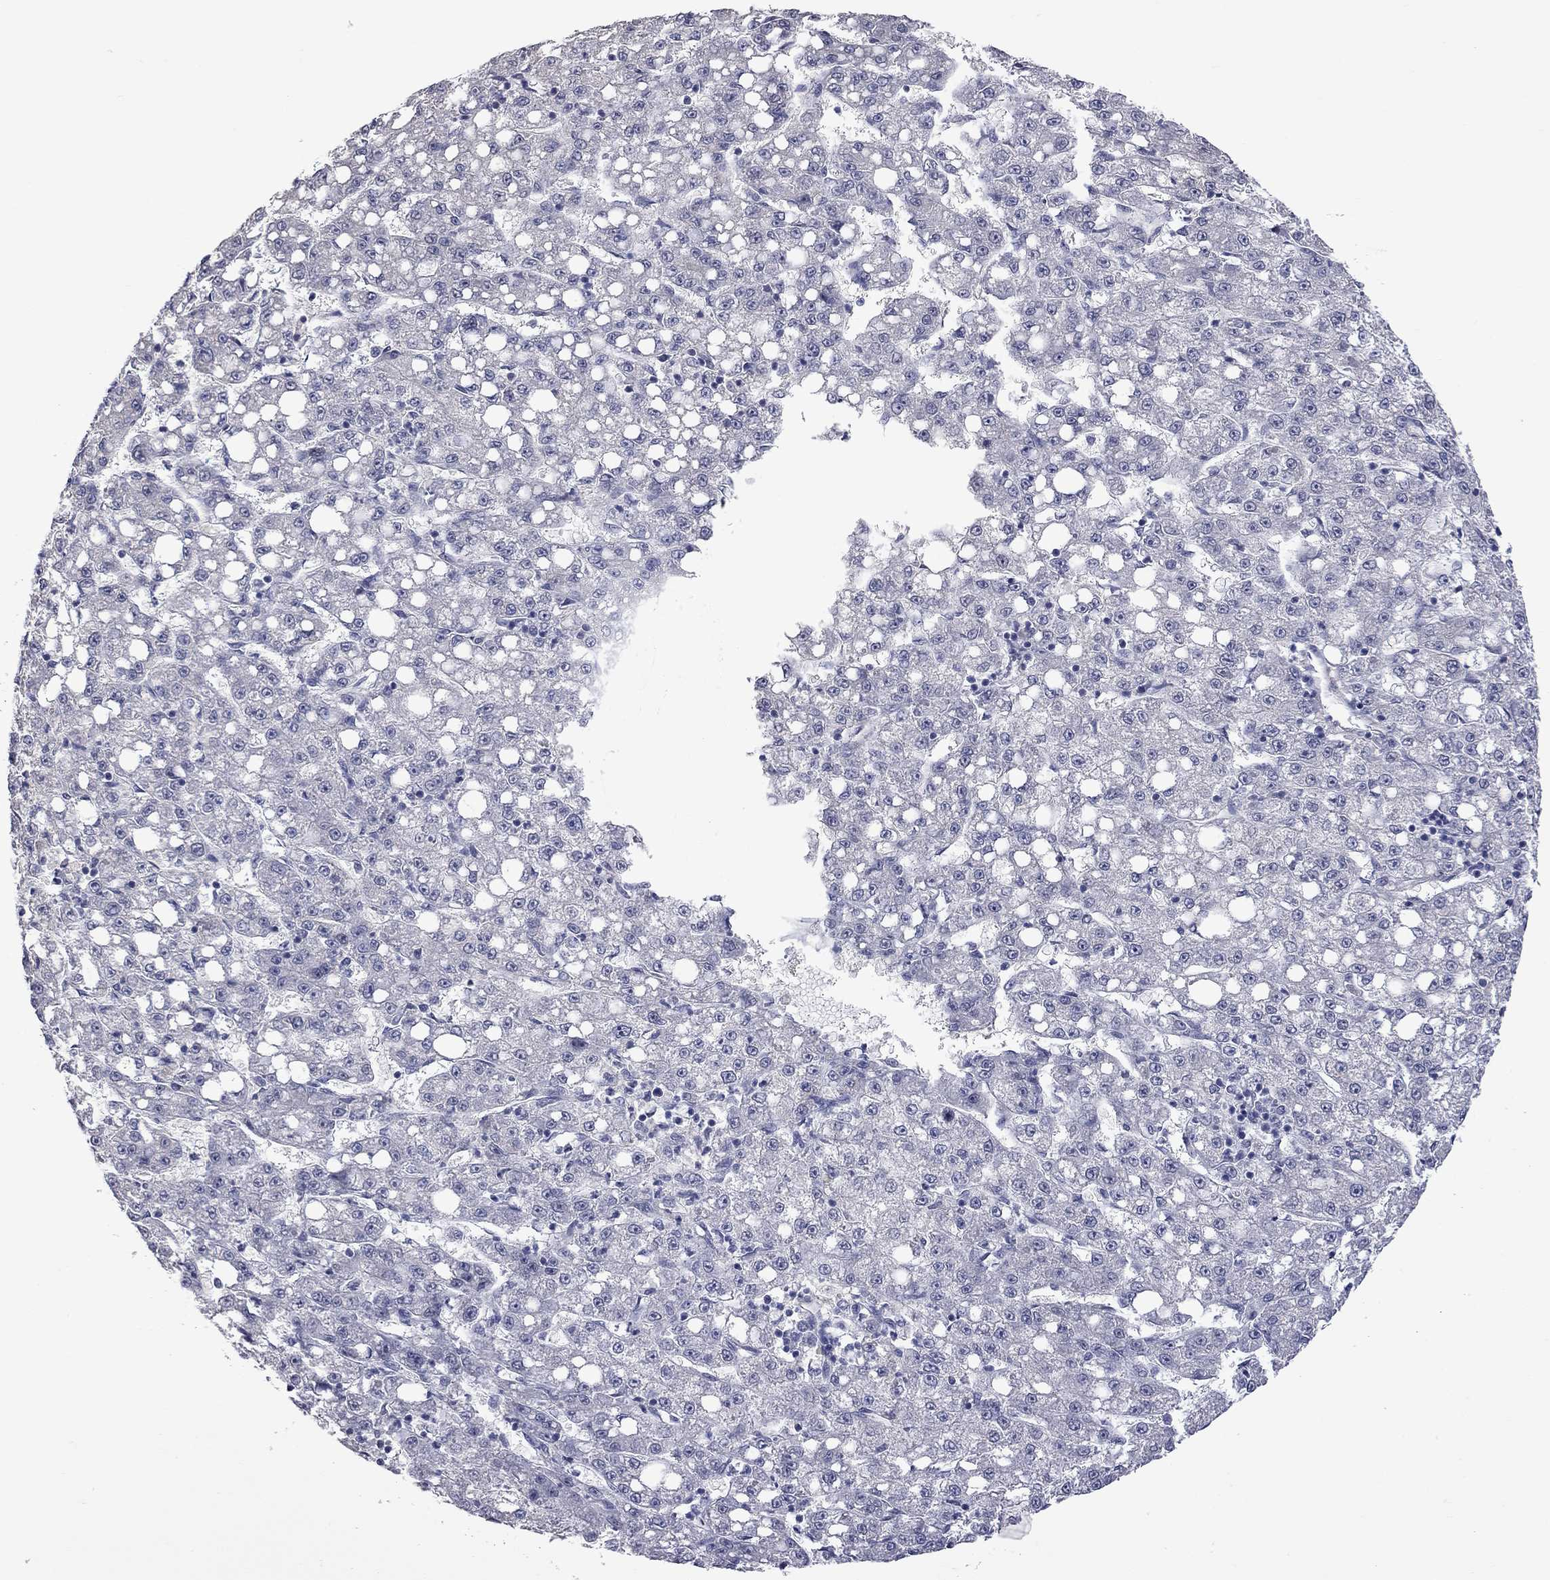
{"staining": {"intensity": "negative", "quantity": "none", "location": "none"}, "tissue": "liver cancer", "cell_type": "Tumor cells", "image_type": "cancer", "snomed": [{"axis": "morphology", "description": "Carcinoma, Hepatocellular, NOS"}, {"axis": "topography", "description": "Liver"}], "caption": "A histopathology image of liver hepatocellular carcinoma stained for a protein exhibits no brown staining in tumor cells. The staining is performed using DAB brown chromogen with nuclei counter-stained in using hematoxylin.", "gene": "FABP12", "patient": {"sex": "female", "age": 65}}